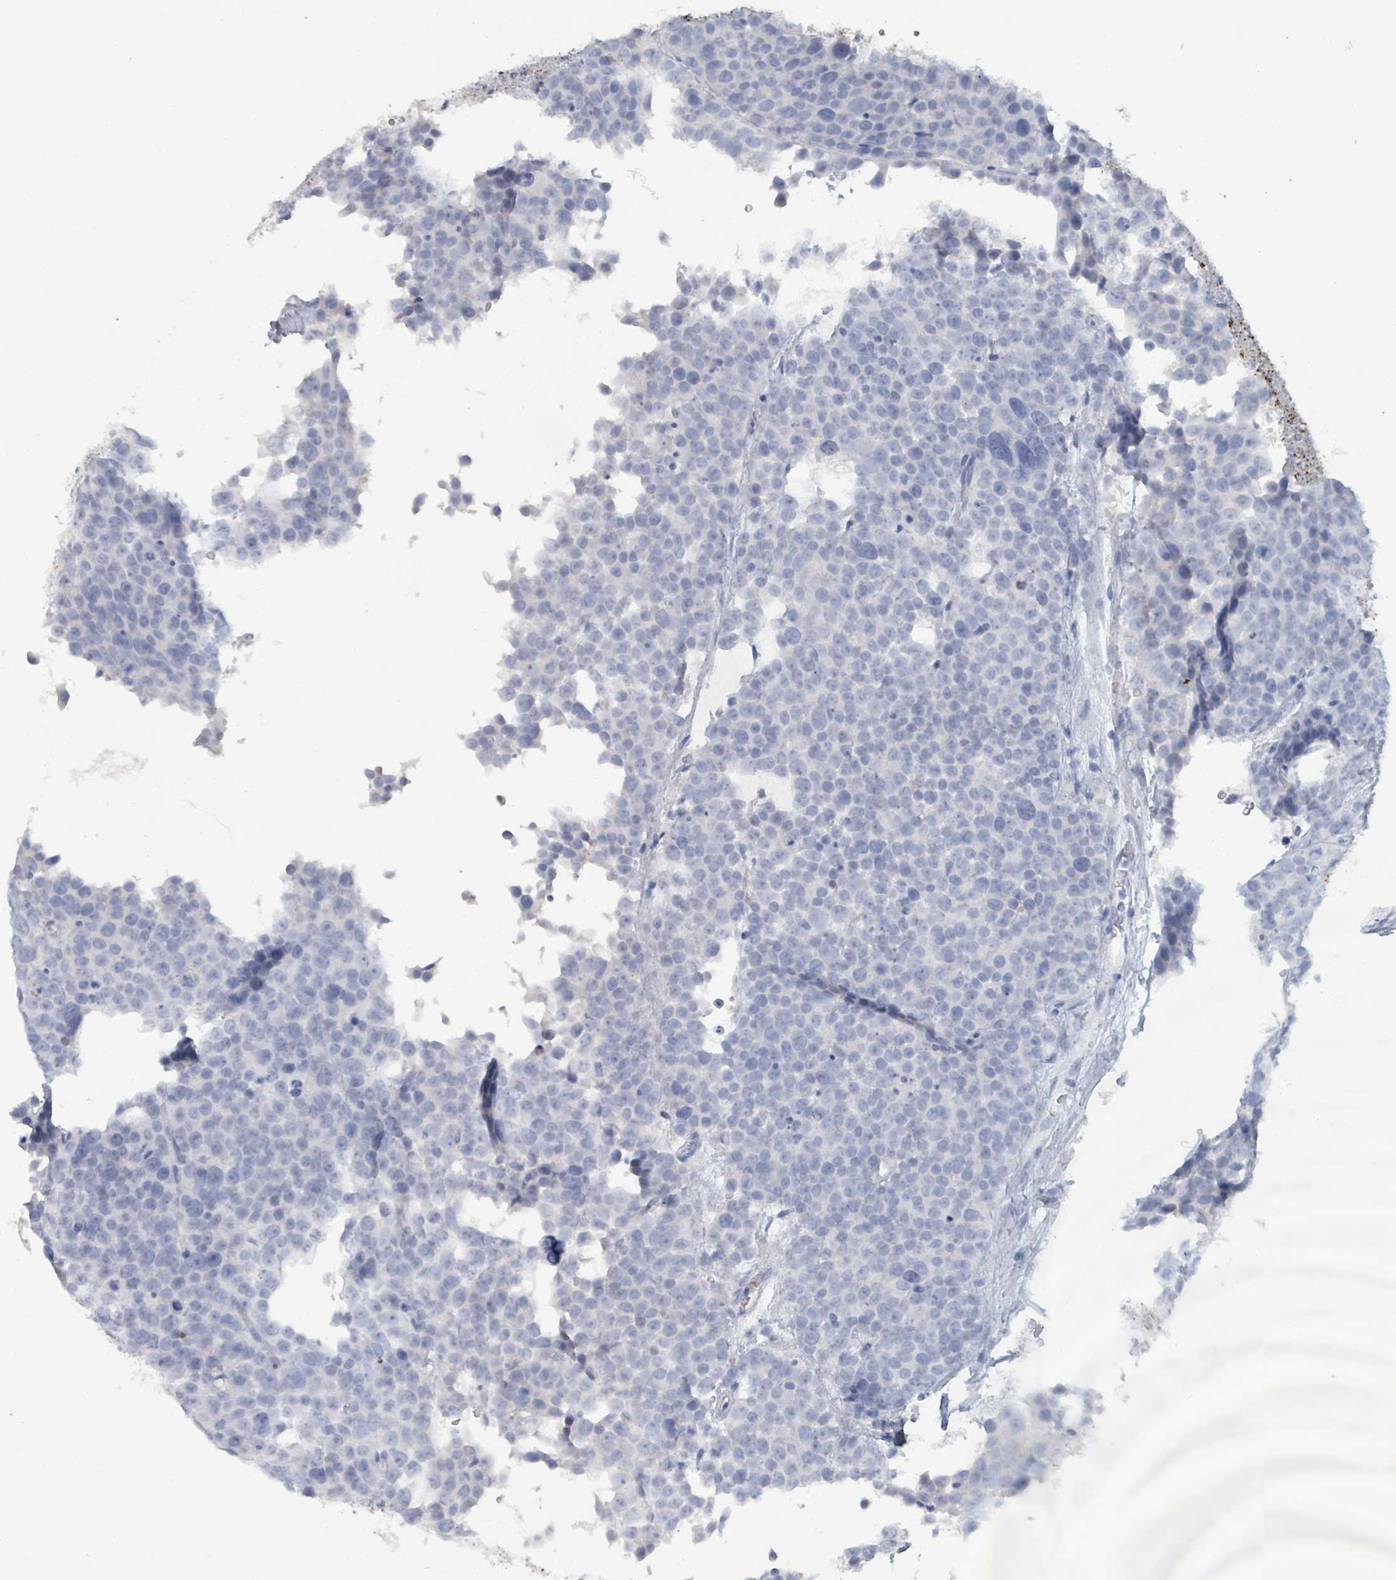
{"staining": {"intensity": "negative", "quantity": "none", "location": "none"}, "tissue": "testis cancer", "cell_type": "Tumor cells", "image_type": "cancer", "snomed": [{"axis": "morphology", "description": "Seminoma, NOS"}, {"axis": "topography", "description": "Testis"}], "caption": "Tumor cells are negative for protein expression in human testis cancer.", "gene": "VPS13D", "patient": {"sex": "male", "age": 71}}